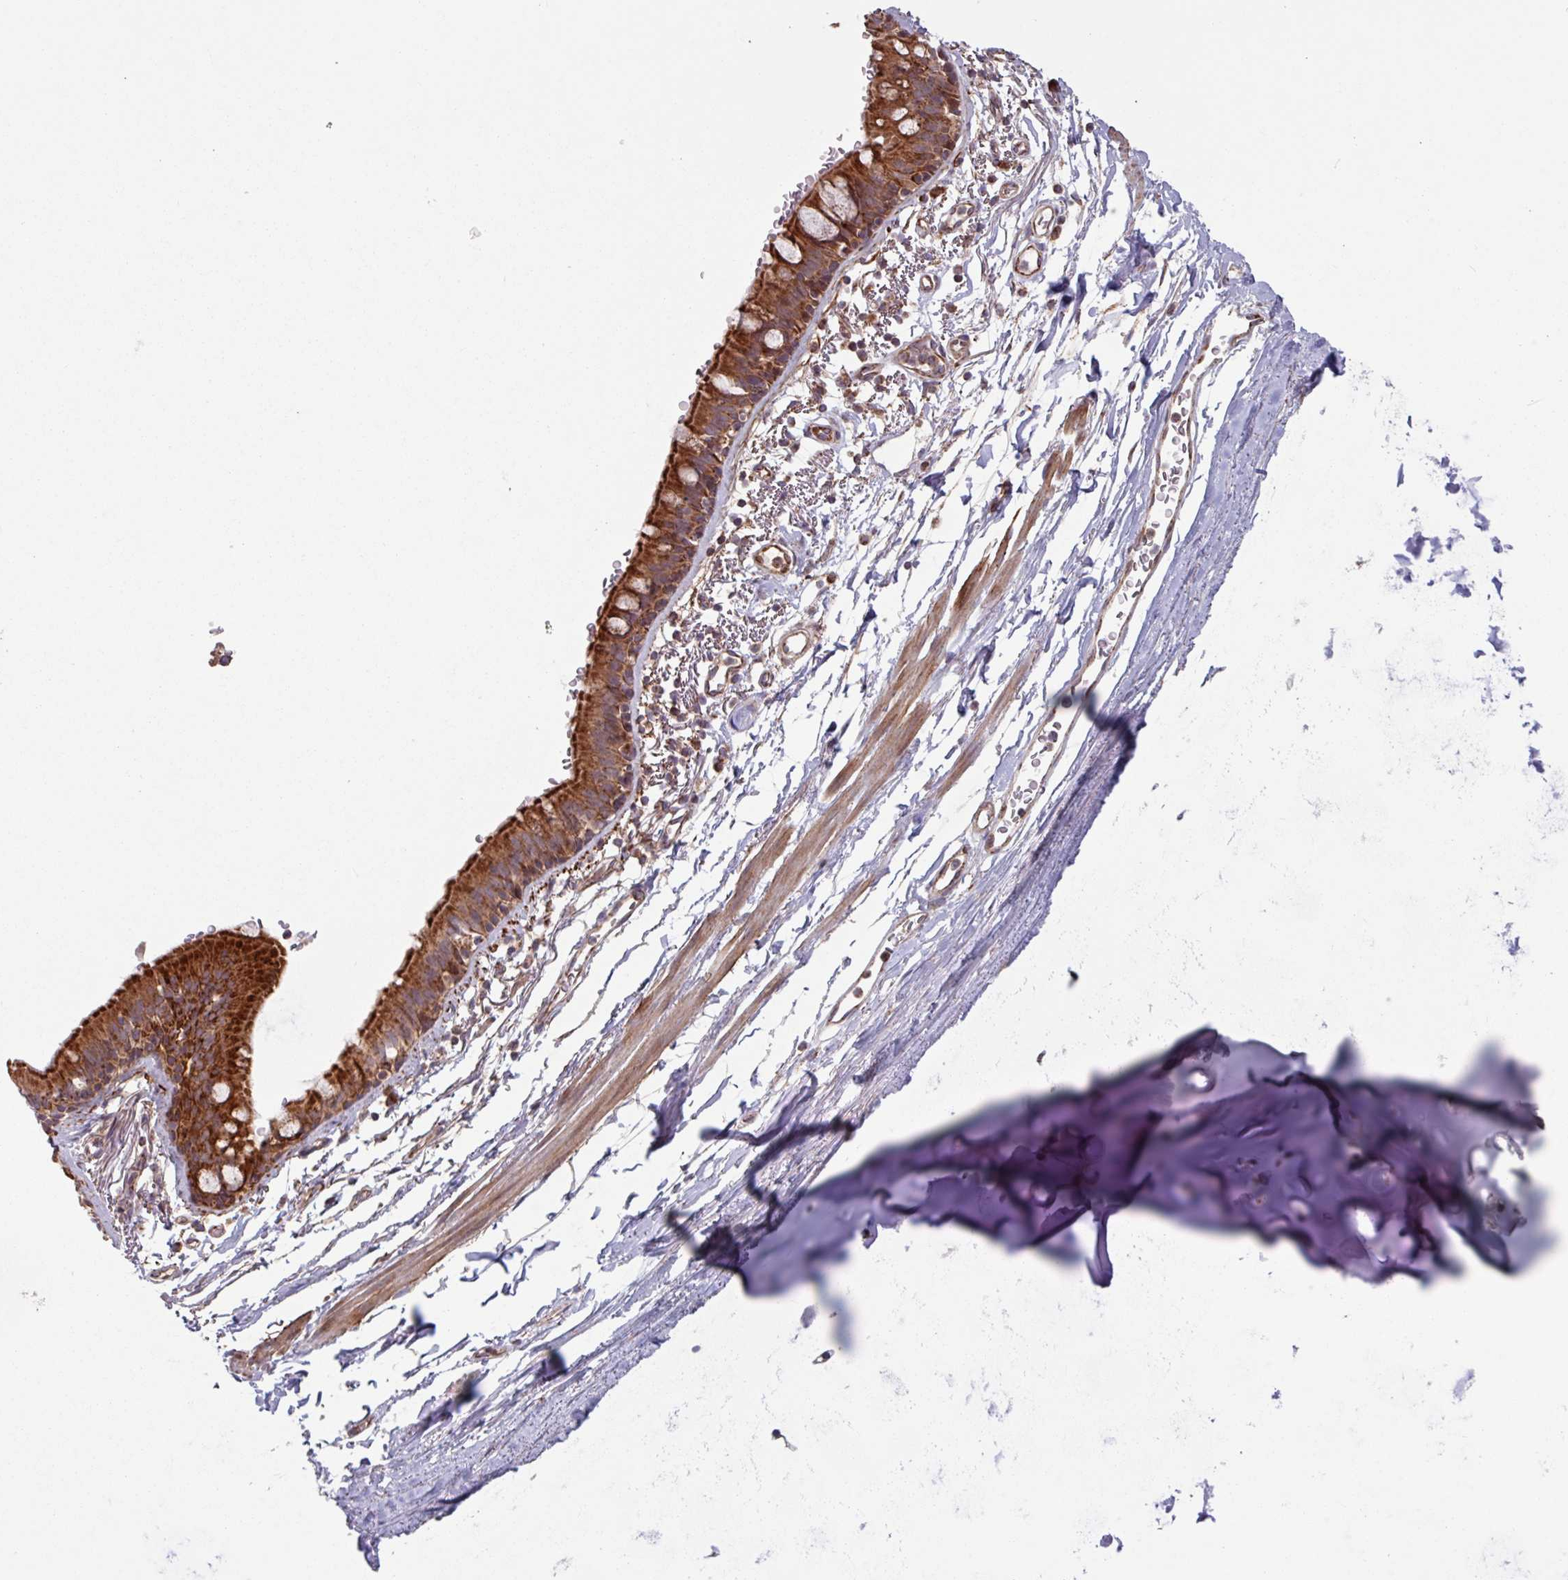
{"staining": {"intensity": "strong", "quantity": ">75%", "location": "cytoplasmic/membranous"}, "tissue": "bronchus", "cell_type": "Respiratory epithelial cells", "image_type": "normal", "snomed": [{"axis": "morphology", "description": "Normal tissue, NOS"}, {"axis": "topography", "description": "Bronchus"}], "caption": "Respiratory epithelial cells display high levels of strong cytoplasmic/membranous positivity in approximately >75% of cells in benign bronchus.", "gene": "COX7C", "patient": {"sex": "male", "age": 67}}